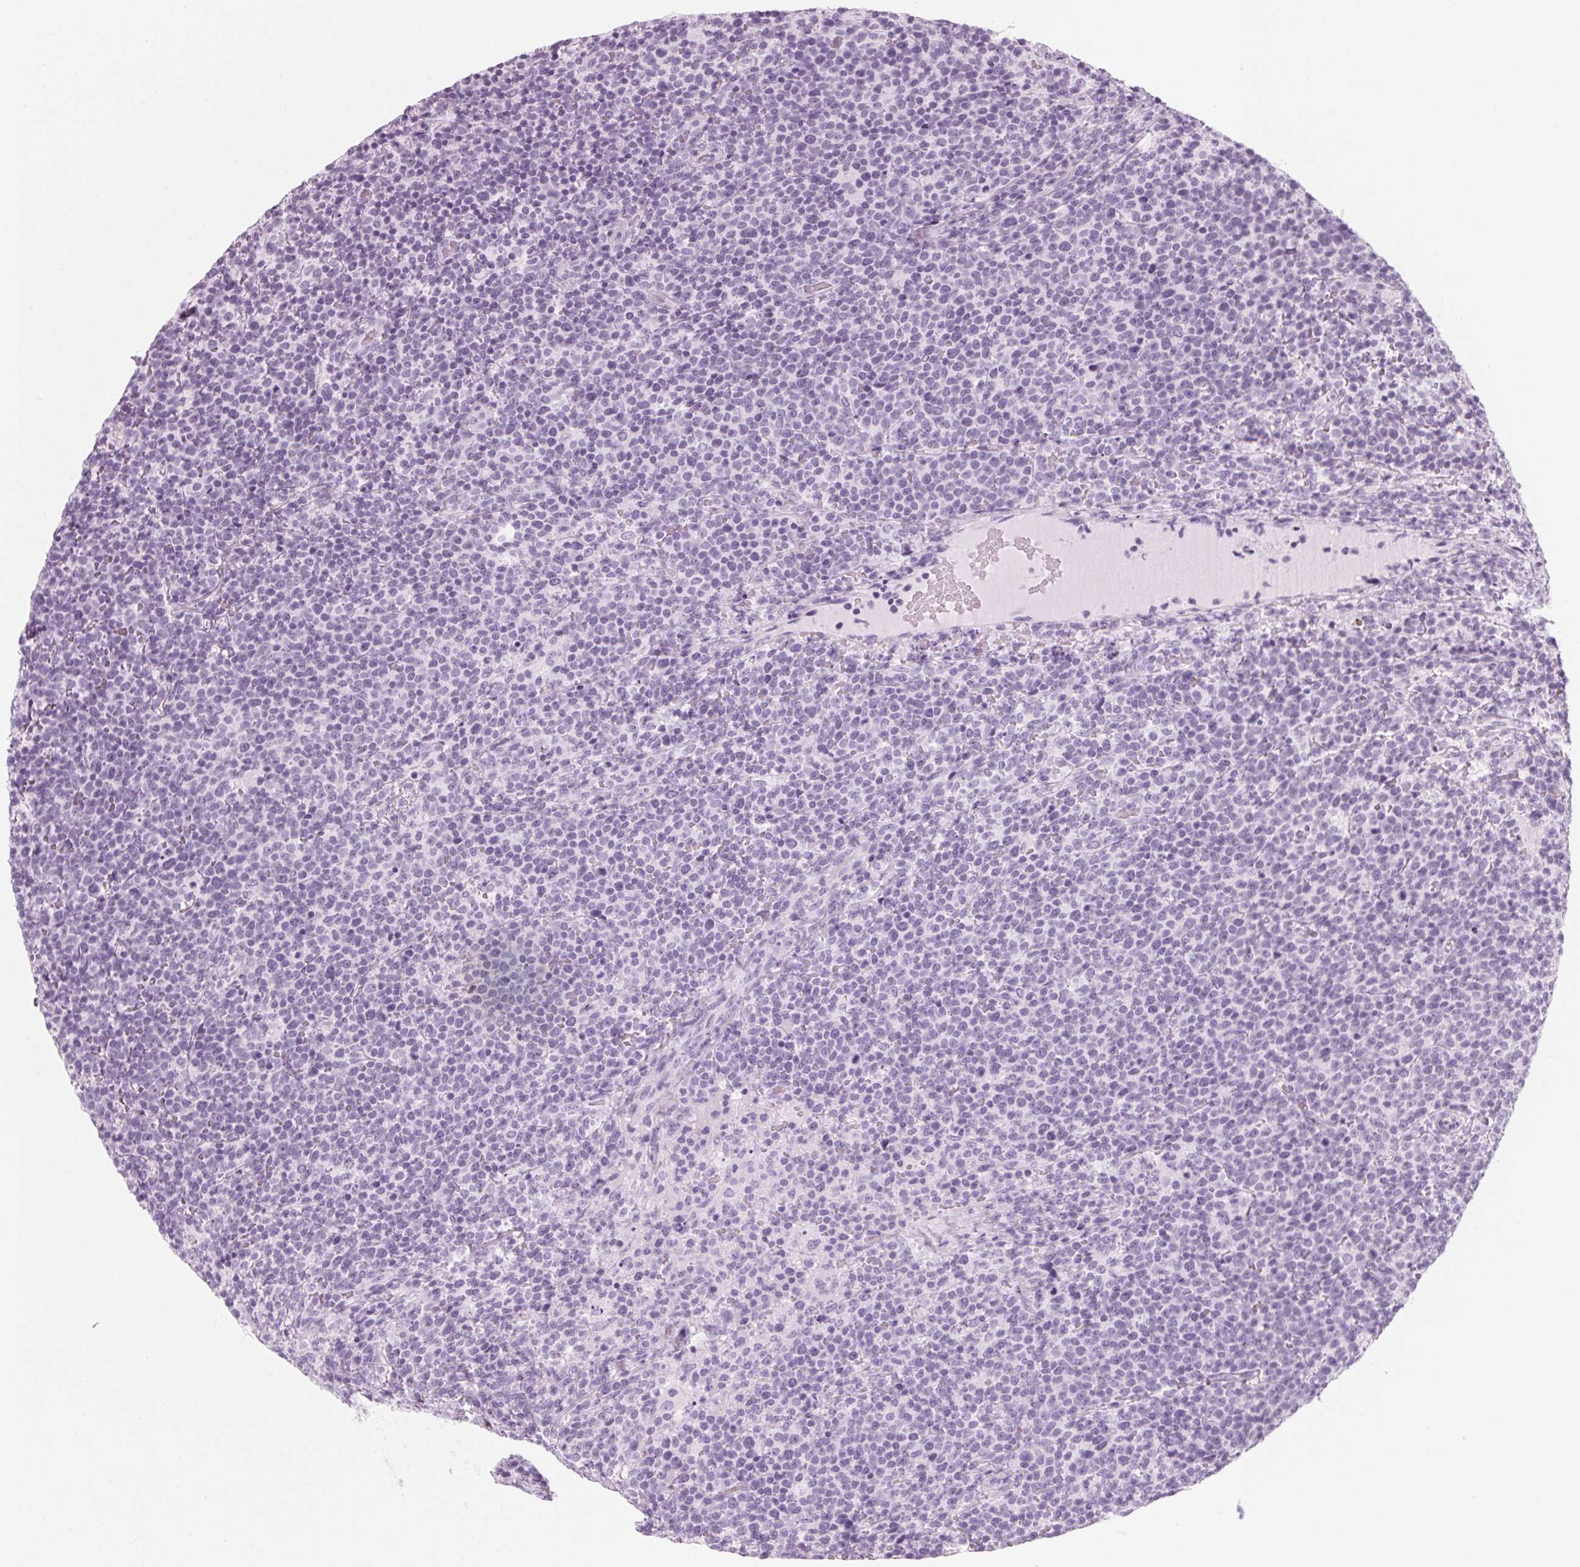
{"staining": {"intensity": "negative", "quantity": "none", "location": "none"}, "tissue": "lymphoma", "cell_type": "Tumor cells", "image_type": "cancer", "snomed": [{"axis": "morphology", "description": "Malignant lymphoma, non-Hodgkin's type, High grade"}, {"axis": "topography", "description": "Lymph node"}], "caption": "The histopathology image displays no staining of tumor cells in high-grade malignant lymphoma, non-Hodgkin's type.", "gene": "DNTTIP2", "patient": {"sex": "male", "age": 61}}